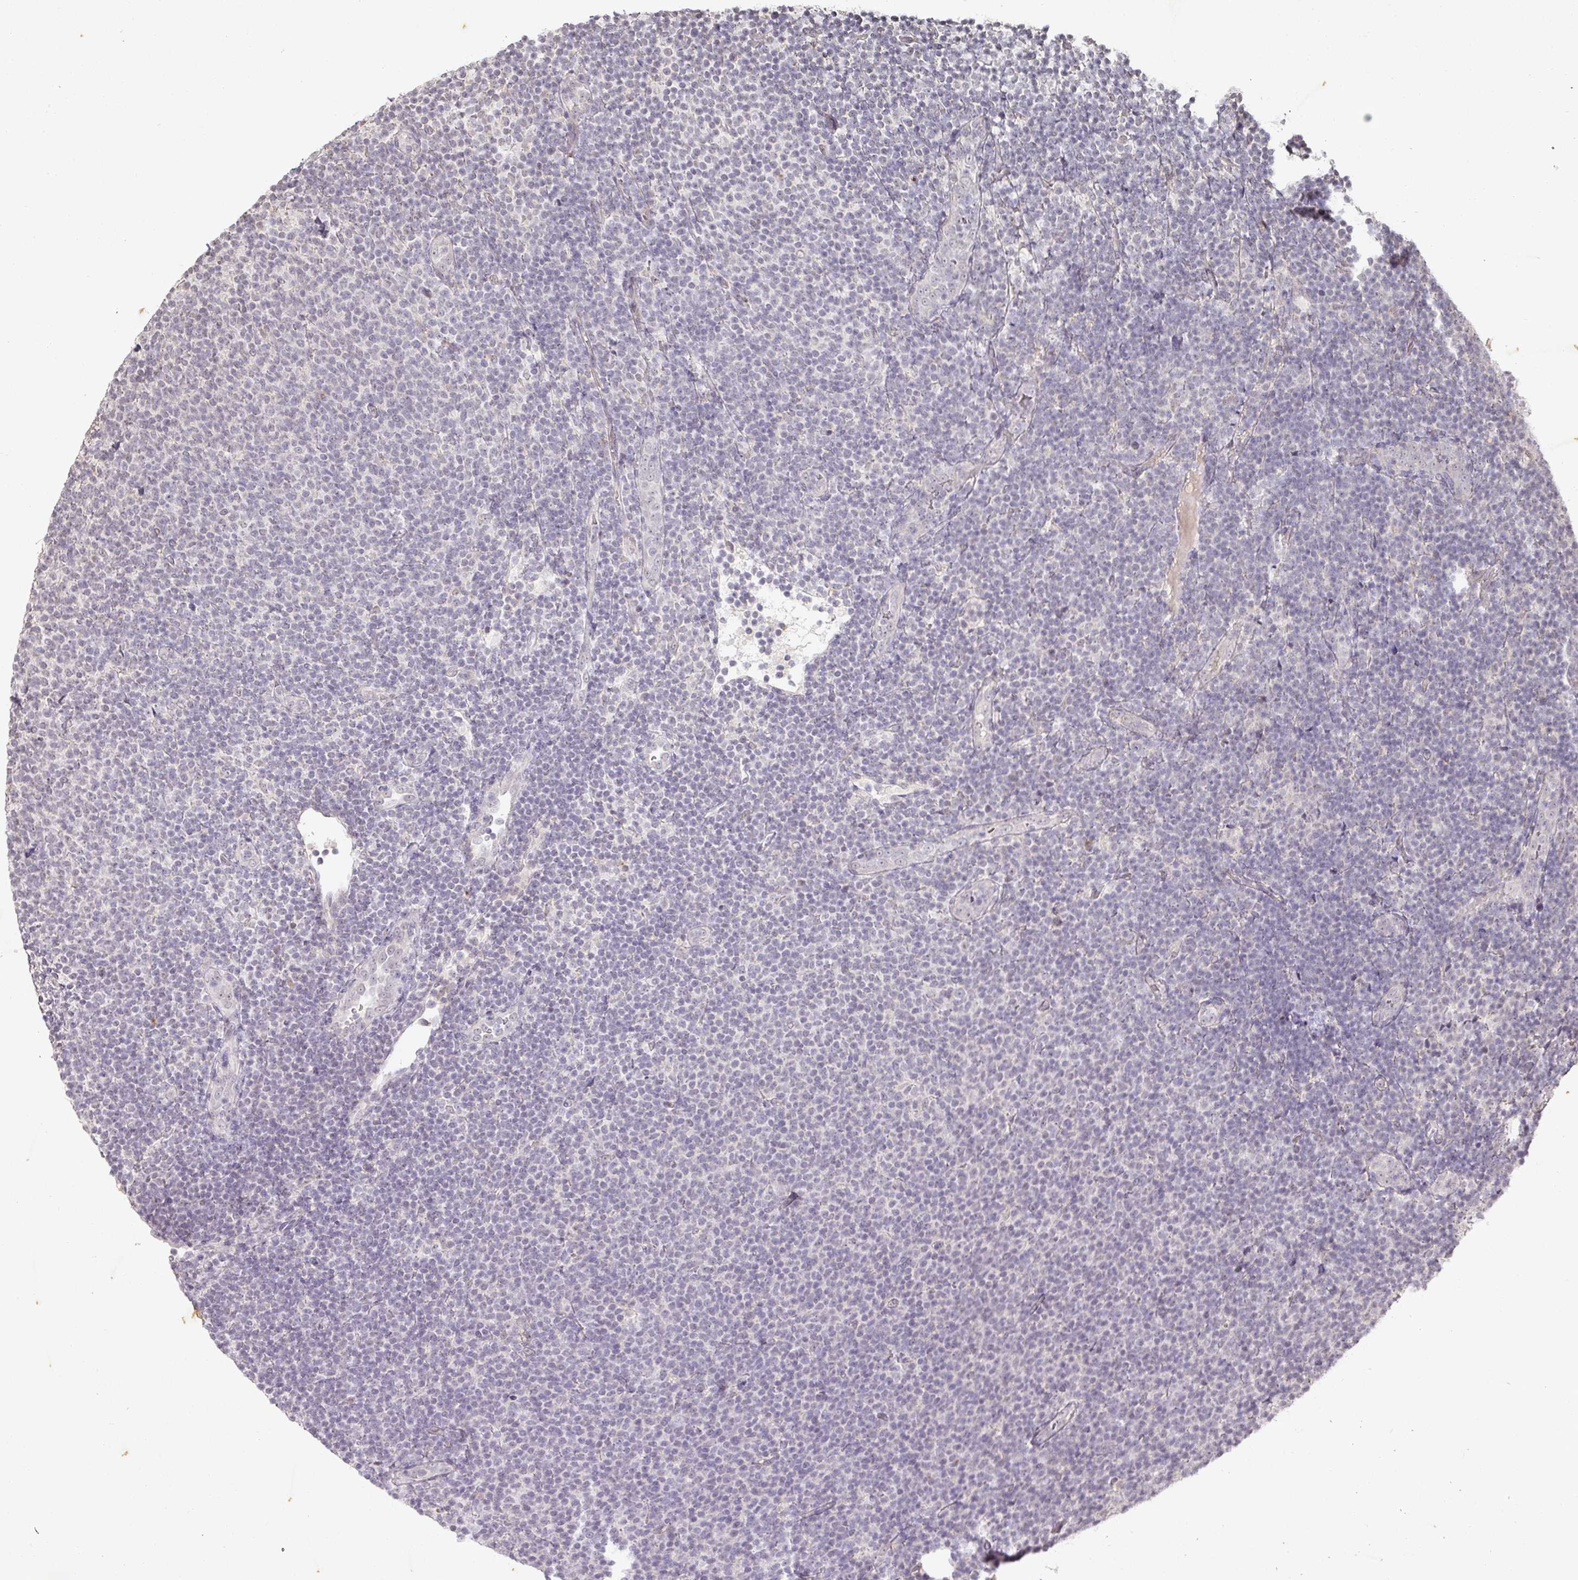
{"staining": {"intensity": "negative", "quantity": "none", "location": "none"}, "tissue": "lymphoma", "cell_type": "Tumor cells", "image_type": "cancer", "snomed": [{"axis": "morphology", "description": "Malignant lymphoma, non-Hodgkin's type, Low grade"}, {"axis": "topography", "description": "Lymph node"}], "caption": "IHC histopathology image of neoplastic tissue: human low-grade malignant lymphoma, non-Hodgkin's type stained with DAB demonstrates no significant protein positivity in tumor cells.", "gene": "CAPN5", "patient": {"sex": "male", "age": 66}}